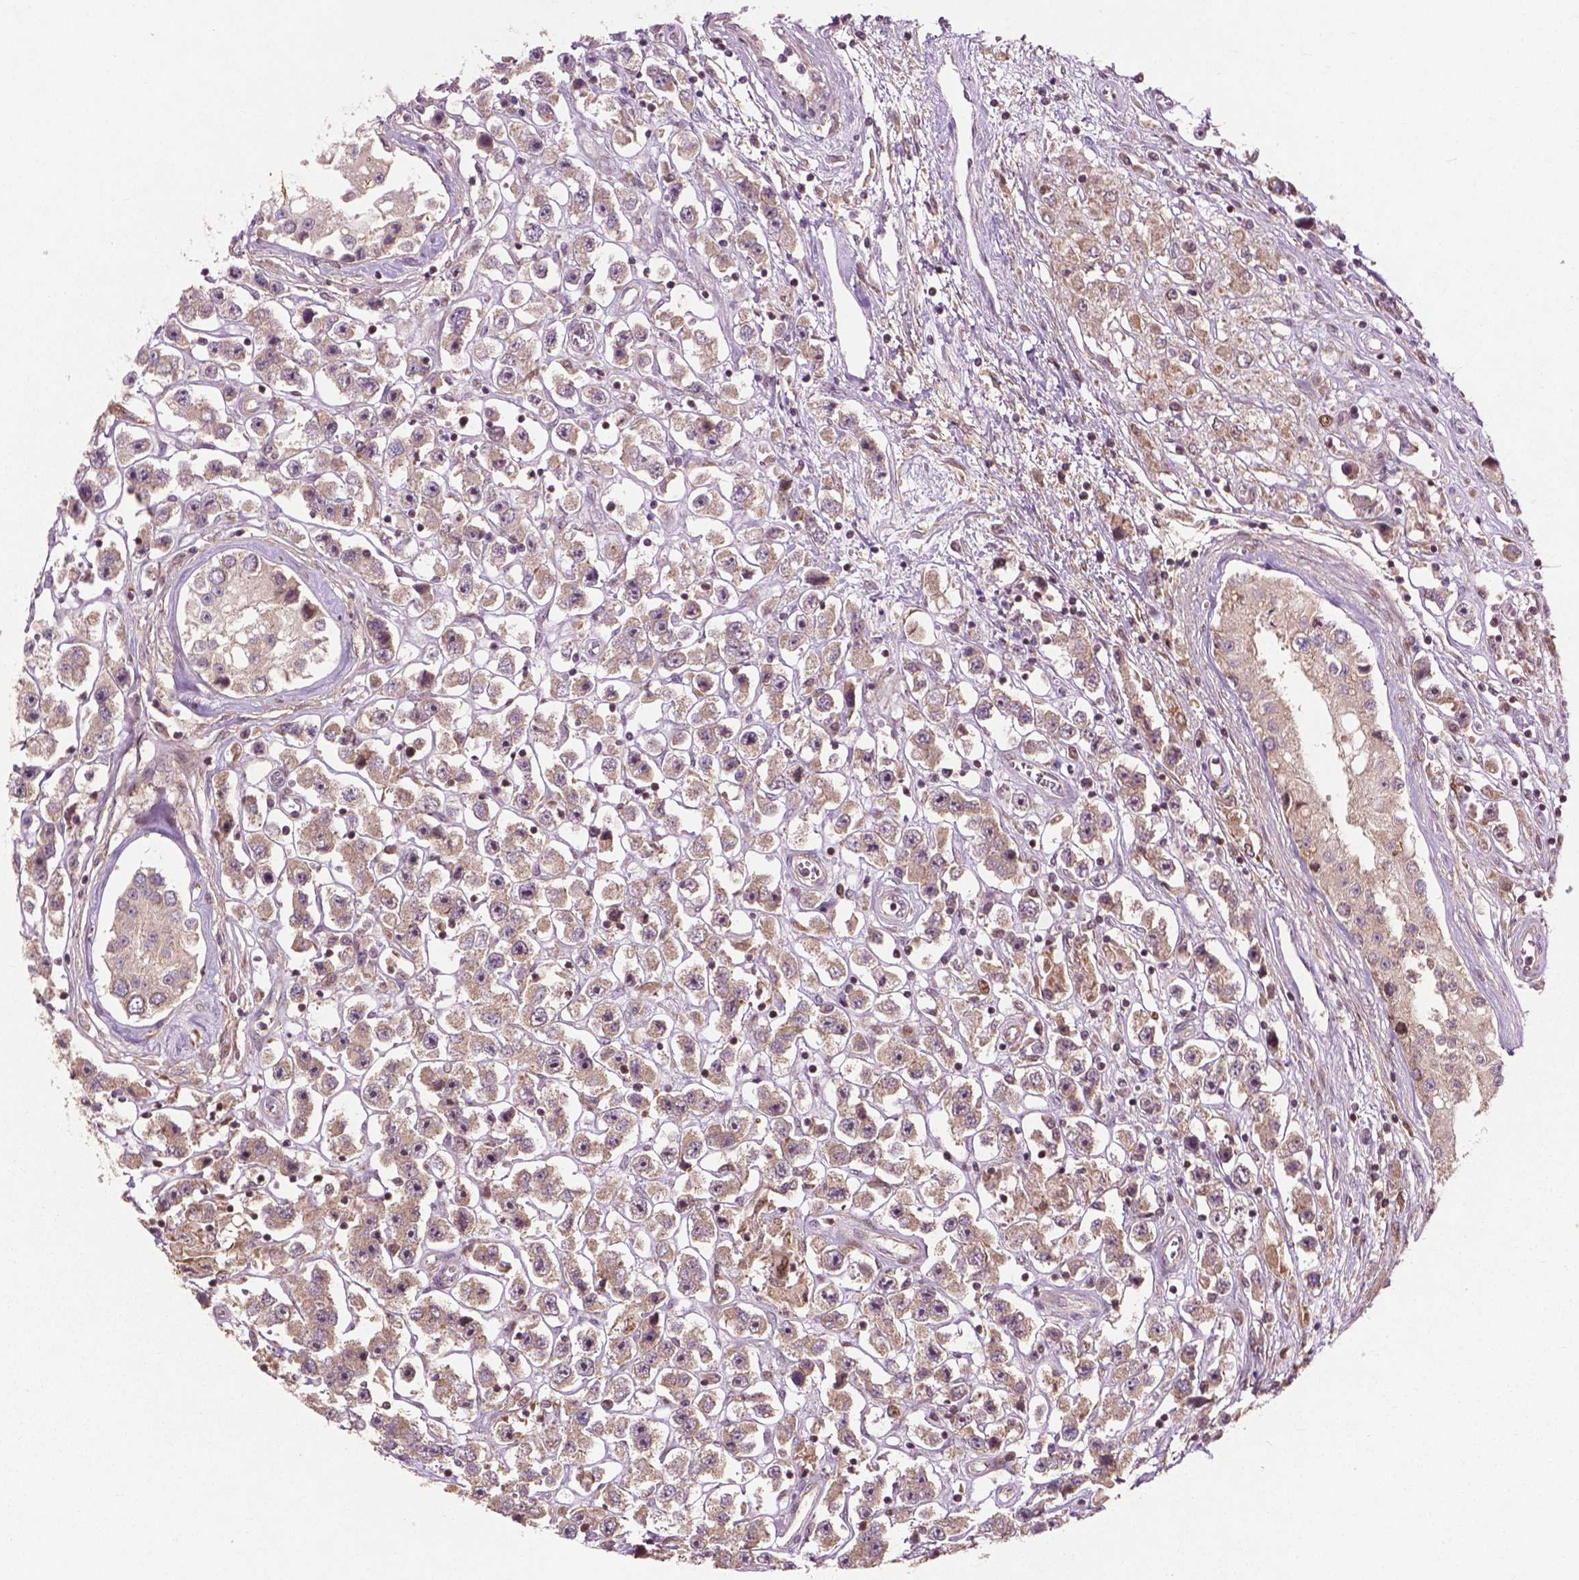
{"staining": {"intensity": "moderate", "quantity": ">75%", "location": "cytoplasmic/membranous"}, "tissue": "testis cancer", "cell_type": "Tumor cells", "image_type": "cancer", "snomed": [{"axis": "morphology", "description": "Seminoma, NOS"}, {"axis": "topography", "description": "Testis"}], "caption": "Seminoma (testis) tissue exhibits moderate cytoplasmic/membranous positivity in approximately >75% of tumor cells, visualized by immunohistochemistry.", "gene": "B3GALNT2", "patient": {"sex": "male", "age": 45}}